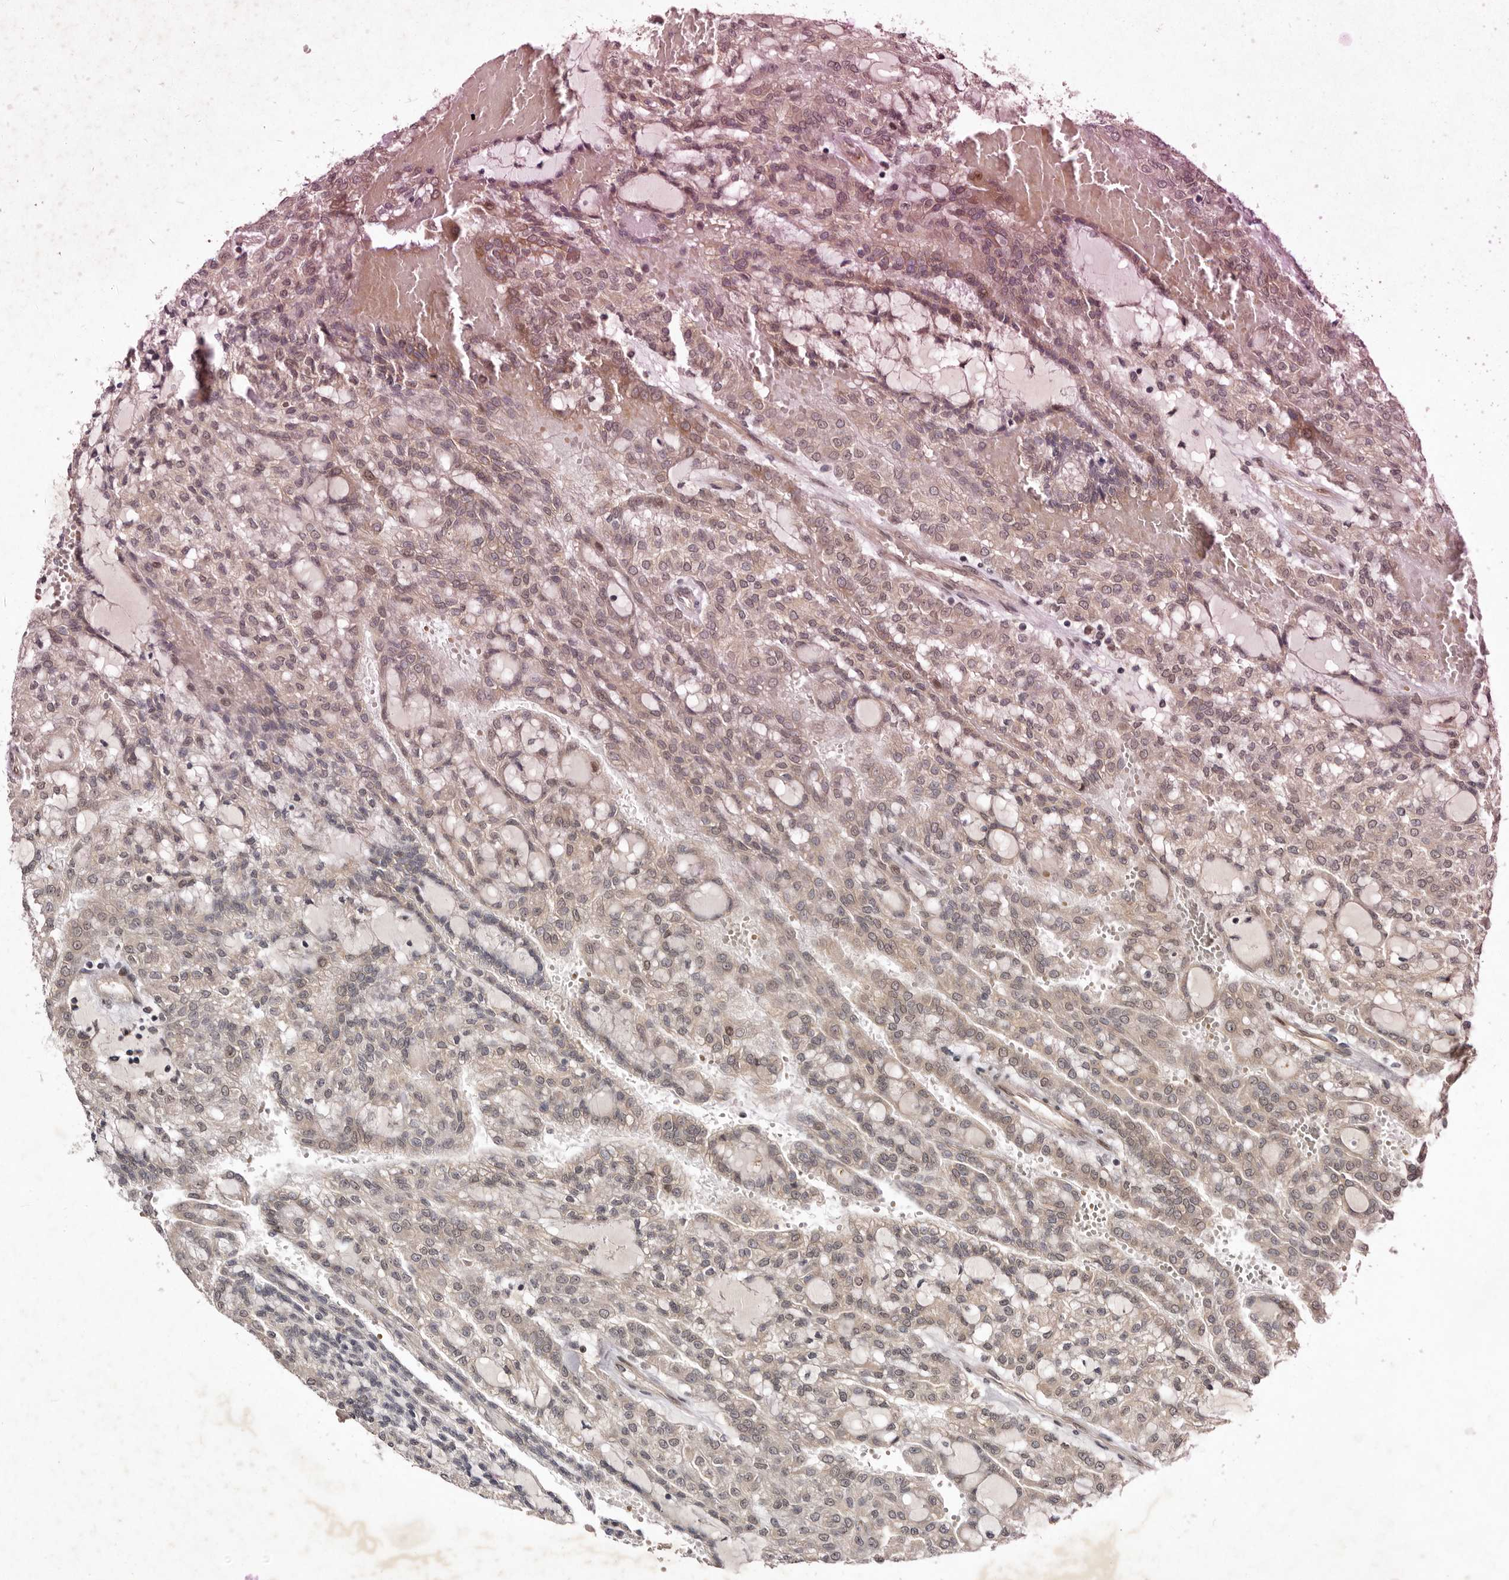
{"staining": {"intensity": "weak", "quantity": ">75%", "location": "cytoplasmic/membranous,nuclear"}, "tissue": "renal cancer", "cell_type": "Tumor cells", "image_type": "cancer", "snomed": [{"axis": "morphology", "description": "Adenocarcinoma, NOS"}, {"axis": "topography", "description": "Kidney"}], "caption": "Immunohistochemistry (IHC) (DAB (3,3'-diaminobenzidine)) staining of human adenocarcinoma (renal) shows weak cytoplasmic/membranous and nuclear protein staining in approximately >75% of tumor cells.", "gene": "ABL1", "patient": {"sex": "male", "age": 63}}